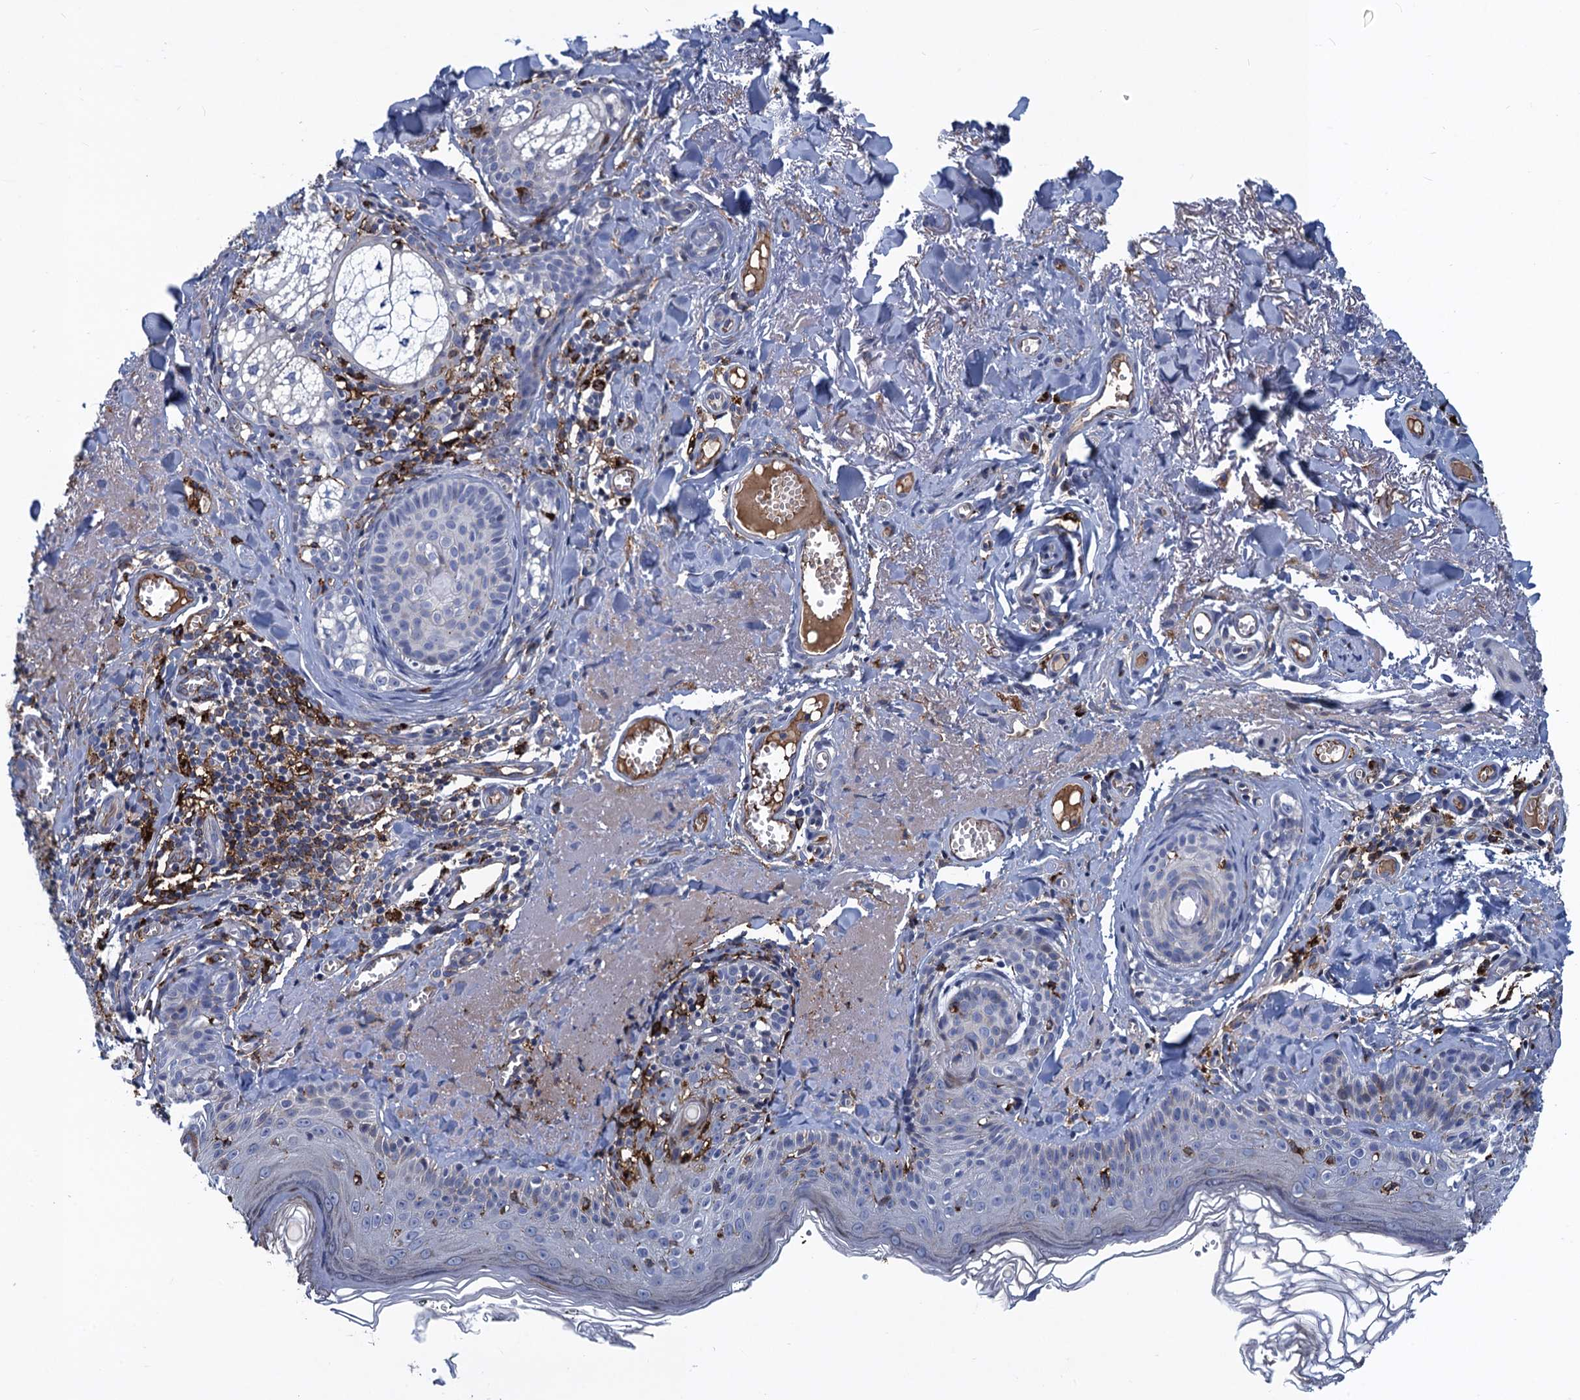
{"staining": {"intensity": "negative", "quantity": "none", "location": "none"}, "tissue": "skin cancer", "cell_type": "Tumor cells", "image_type": "cancer", "snomed": [{"axis": "morphology", "description": "Basal cell carcinoma"}, {"axis": "topography", "description": "Skin"}], "caption": "Skin cancer was stained to show a protein in brown. There is no significant positivity in tumor cells.", "gene": "DNHD1", "patient": {"sex": "female", "age": 74}}